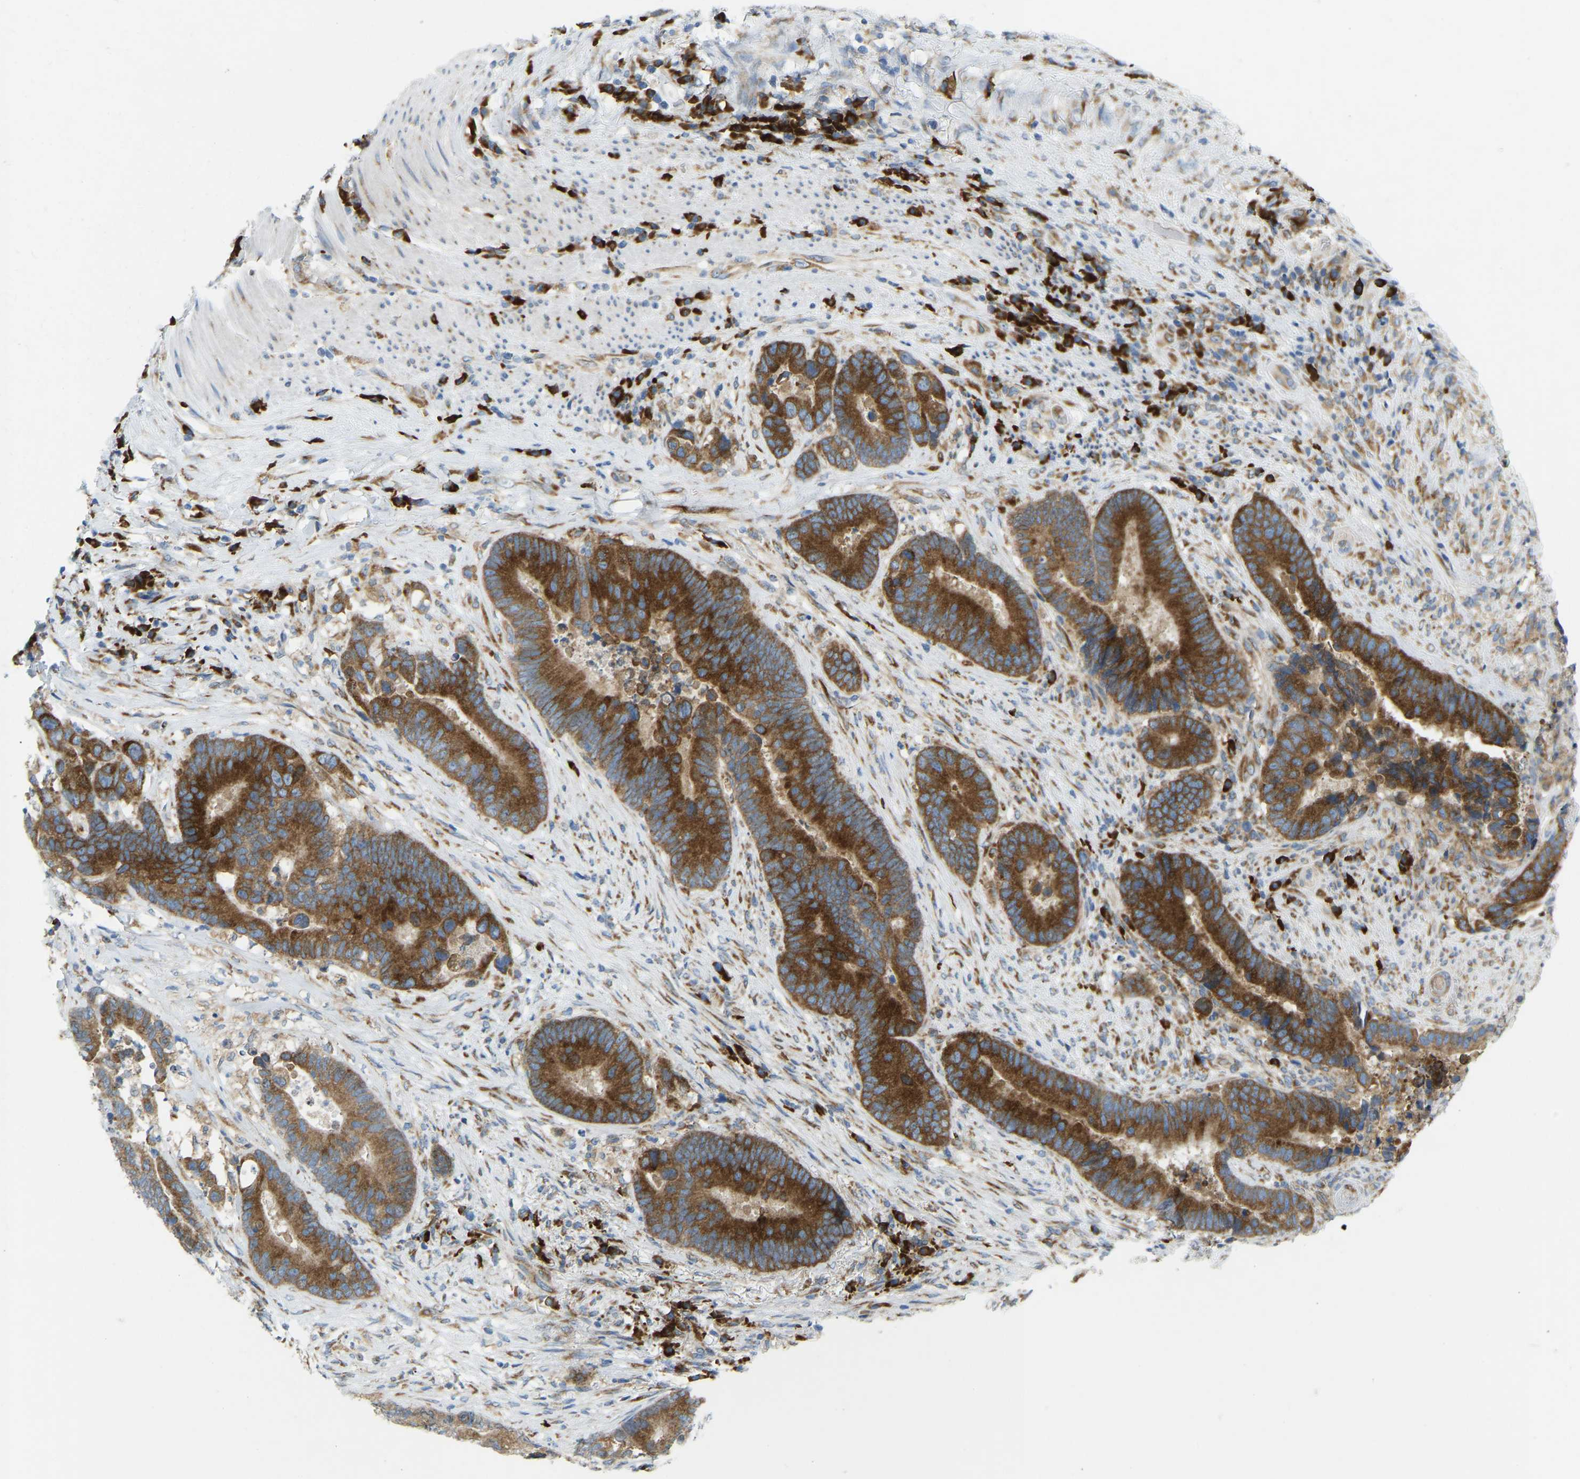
{"staining": {"intensity": "strong", "quantity": ">75%", "location": "cytoplasmic/membranous"}, "tissue": "colorectal cancer", "cell_type": "Tumor cells", "image_type": "cancer", "snomed": [{"axis": "morphology", "description": "Adenocarcinoma, NOS"}, {"axis": "topography", "description": "Rectum"}], "caption": "Colorectal cancer stained with IHC exhibits strong cytoplasmic/membranous positivity in about >75% of tumor cells.", "gene": "SND1", "patient": {"sex": "female", "age": 89}}